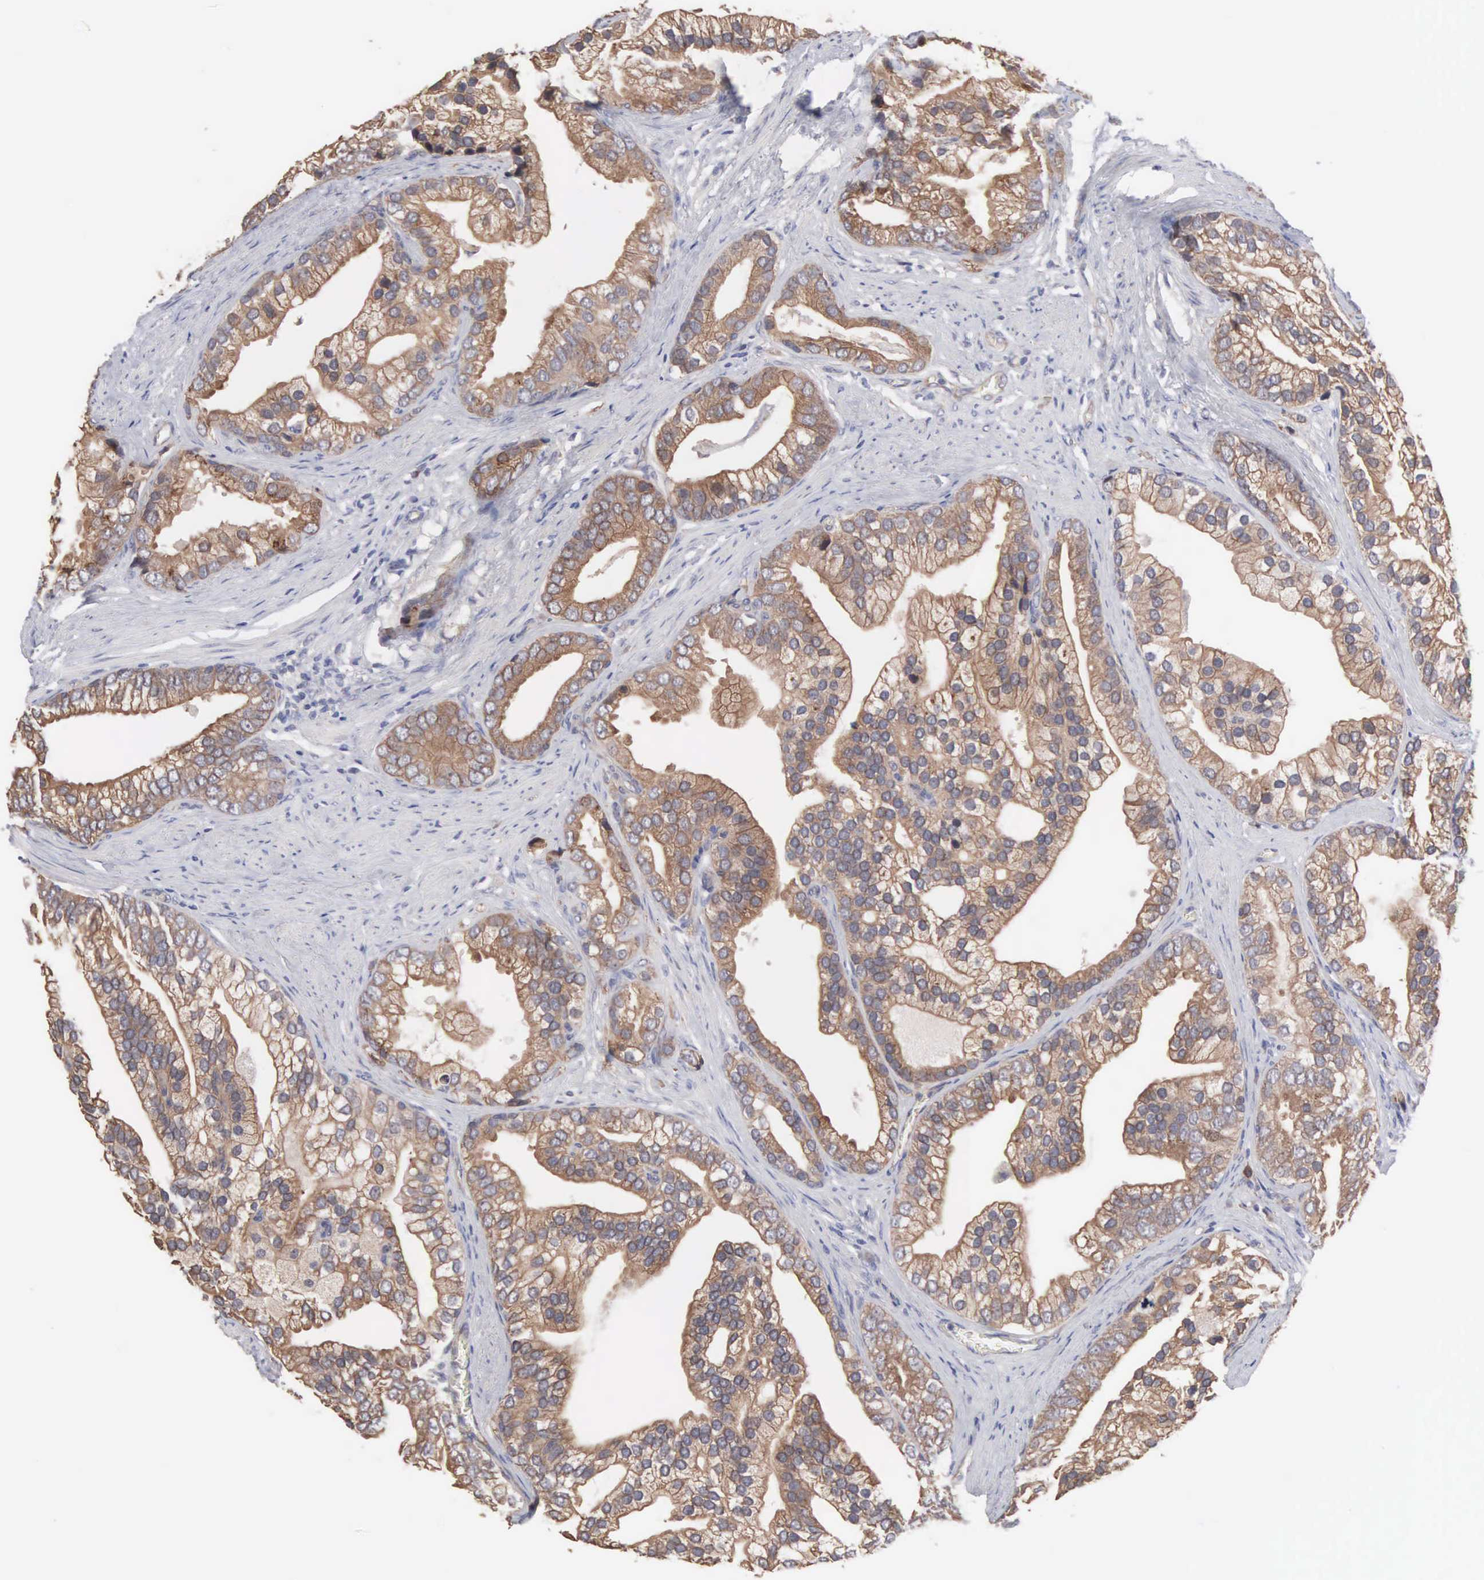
{"staining": {"intensity": "moderate", "quantity": ">75%", "location": "cytoplasmic/membranous"}, "tissue": "prostate cancer", "cell_type": "Tumor cells", "image_type": "cancer", "snomed": [{"axis": "morphology", "description": "Adenocarcinoma, Medium grade"}, {"axis": "topography", "description": "Prostate"}], "caption": "The image demonstrates immunohistochemical staining of adenocarcinoma (medium-grade) (prostate). There is moderate cytoplasmic/membranous expression is present in approximately >75% of tumor cells.", "gene": "INF2", "patient": {"sex": "male", "age": 65}}